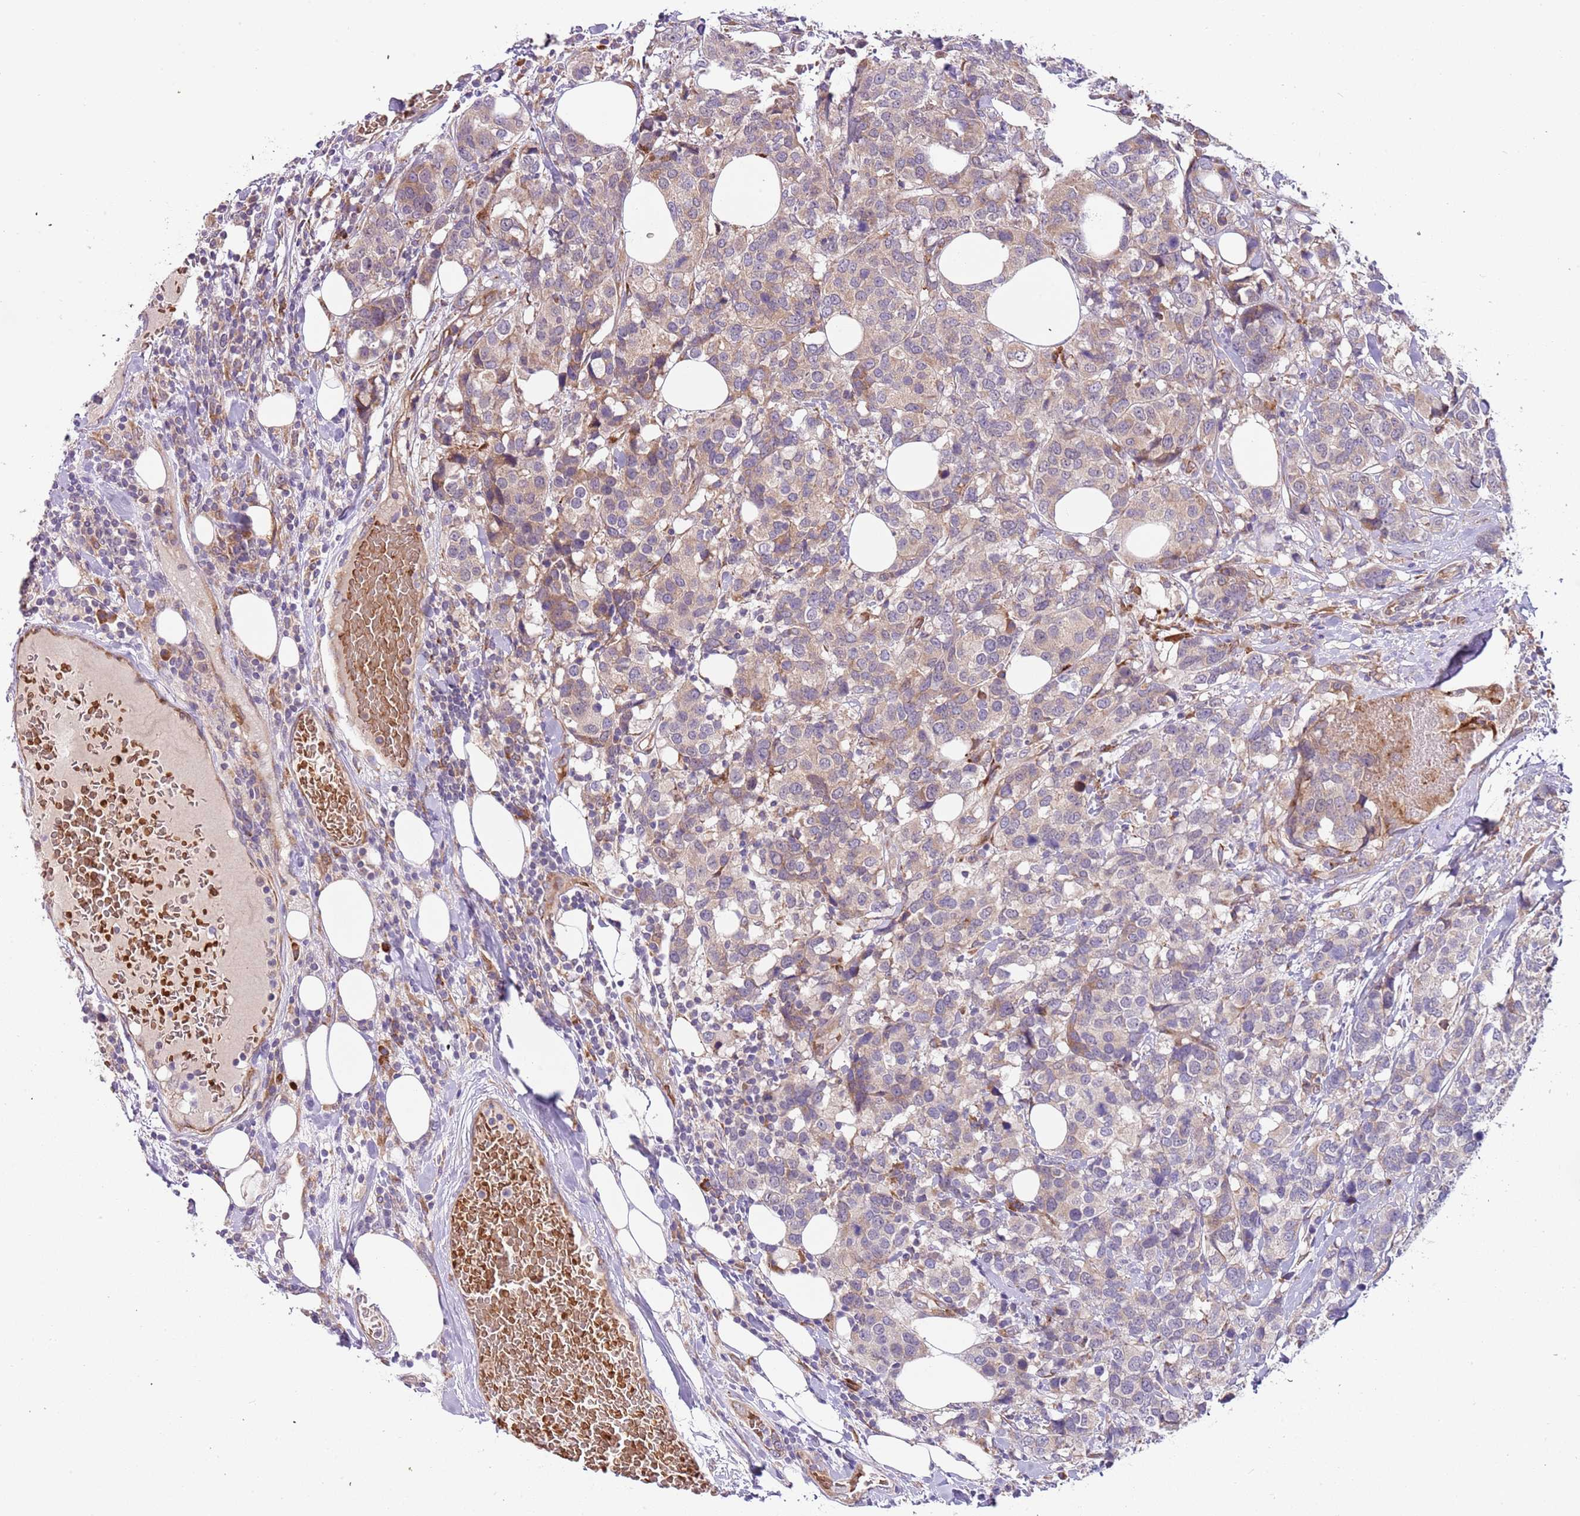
{"staining": {"intensity": "moderate", "quantity": ">75%", "location": "cytoplasmic/membranous"}, "tissue": "breast cancer", "cell_type": "Tumor cells", "image_type": "cancer", "snomed": [{"axis": "morphology", "description": "Lobular carcinoma"}, {"axis": "topography", "description": "Breast"}], "caption": "A medium amount of moderate cytoplasmic/membranous expression is identified in about >75% of tumor cells in breast cancer tissue. (Brightfield microscopy of DAB IHC at high magnification).", "gene": "VWCE", "patient": {"sex": "female", "age": 59}}